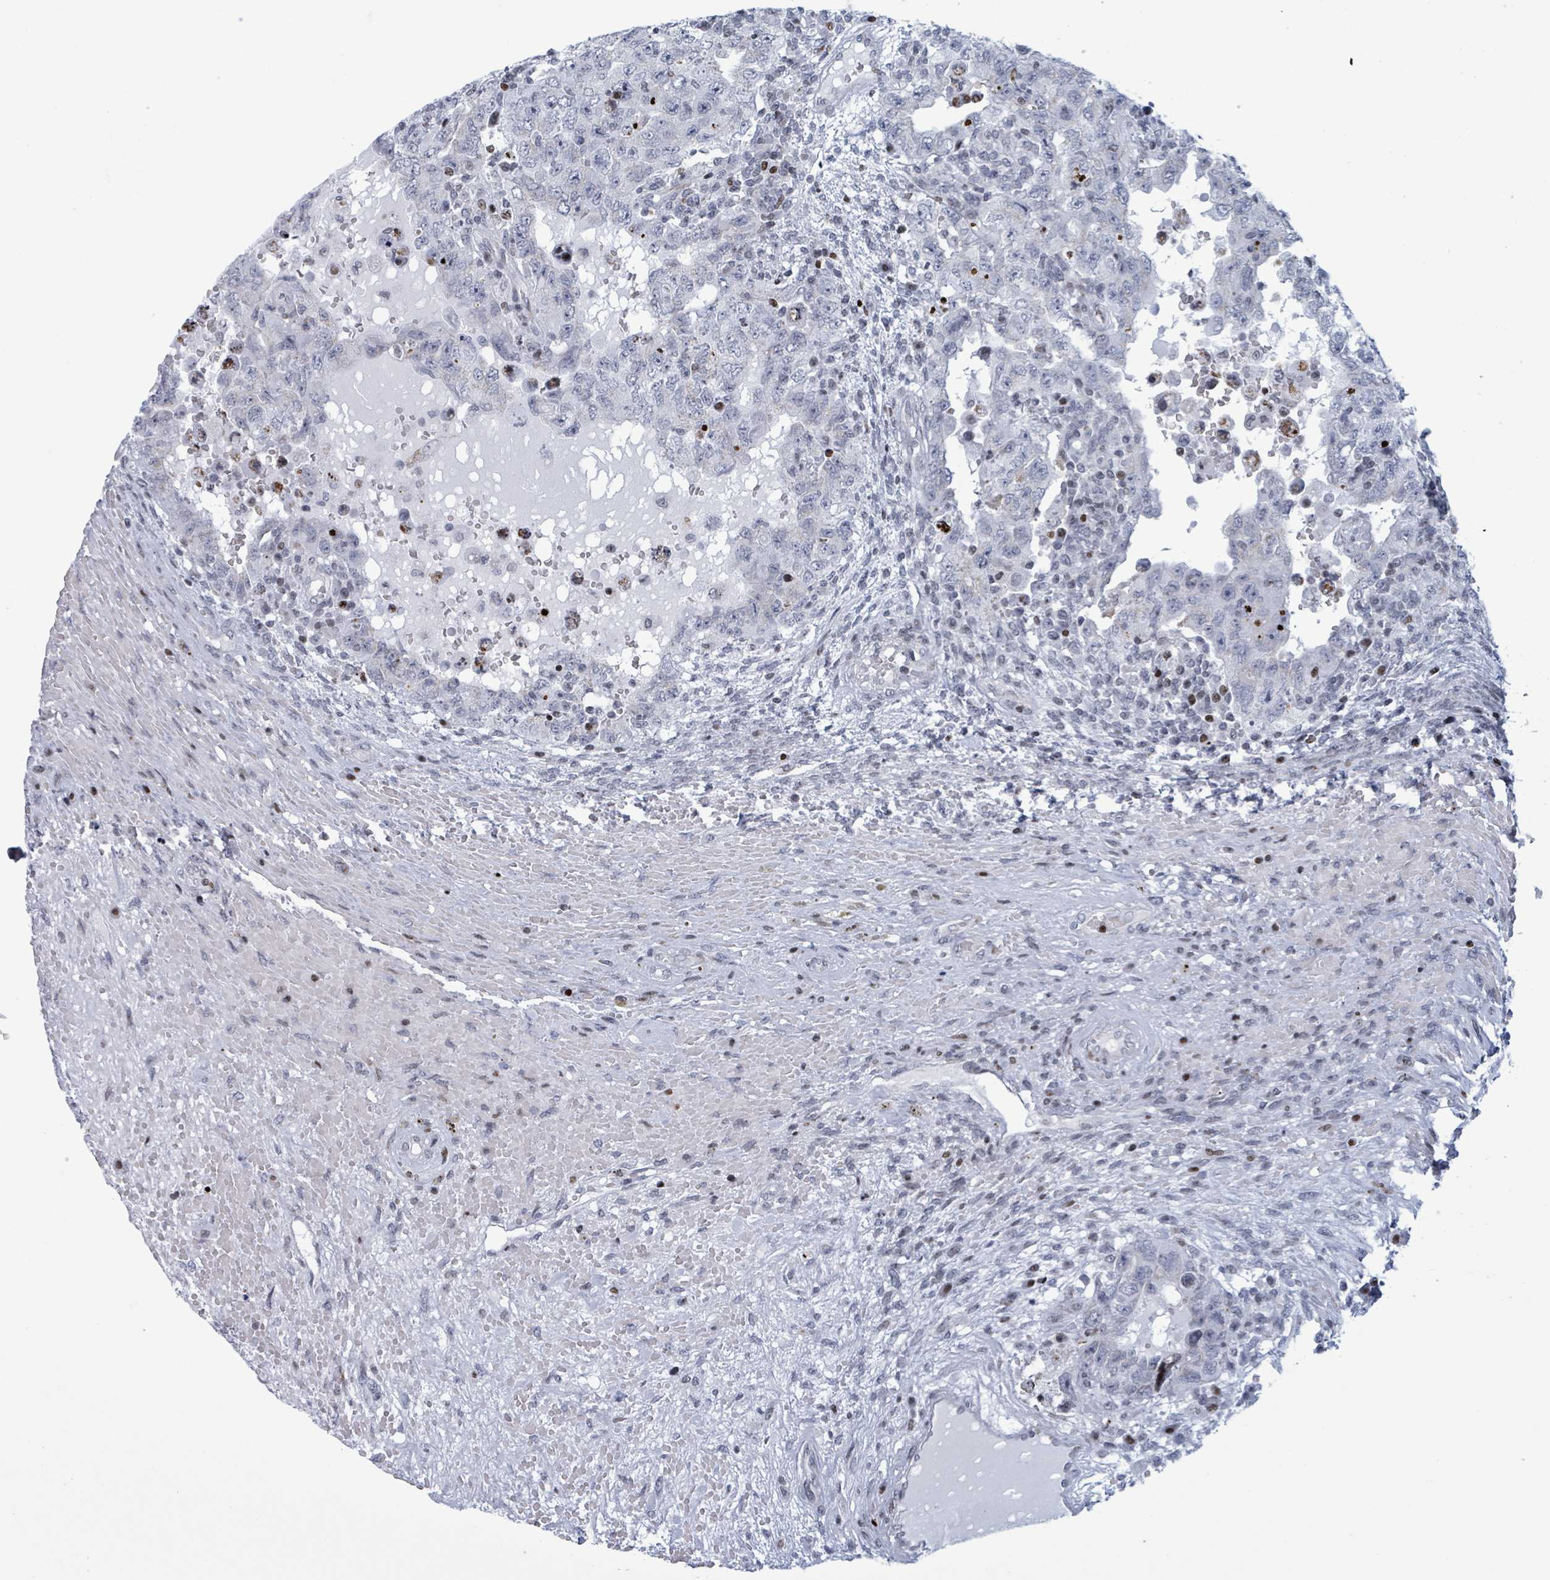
{"staining": {"intensity": "negative", "quantity": "none", "location": "none"}, "tissue": "testis cancer", "cell_type": "Tumor cells", "image_type": "cancer", "snomed": [{"axis": "morphology", "description": "Carcinoma, Embryonal, NOS"}, {"axis": "topography", "description": "Testis"}], "caption": "Micrograph shows no protein staining in tumor cells of embryonal carcinoma (testis) tissue.", "gene": "FNDC4", "patient": {"sex": "male", "age": 26}}